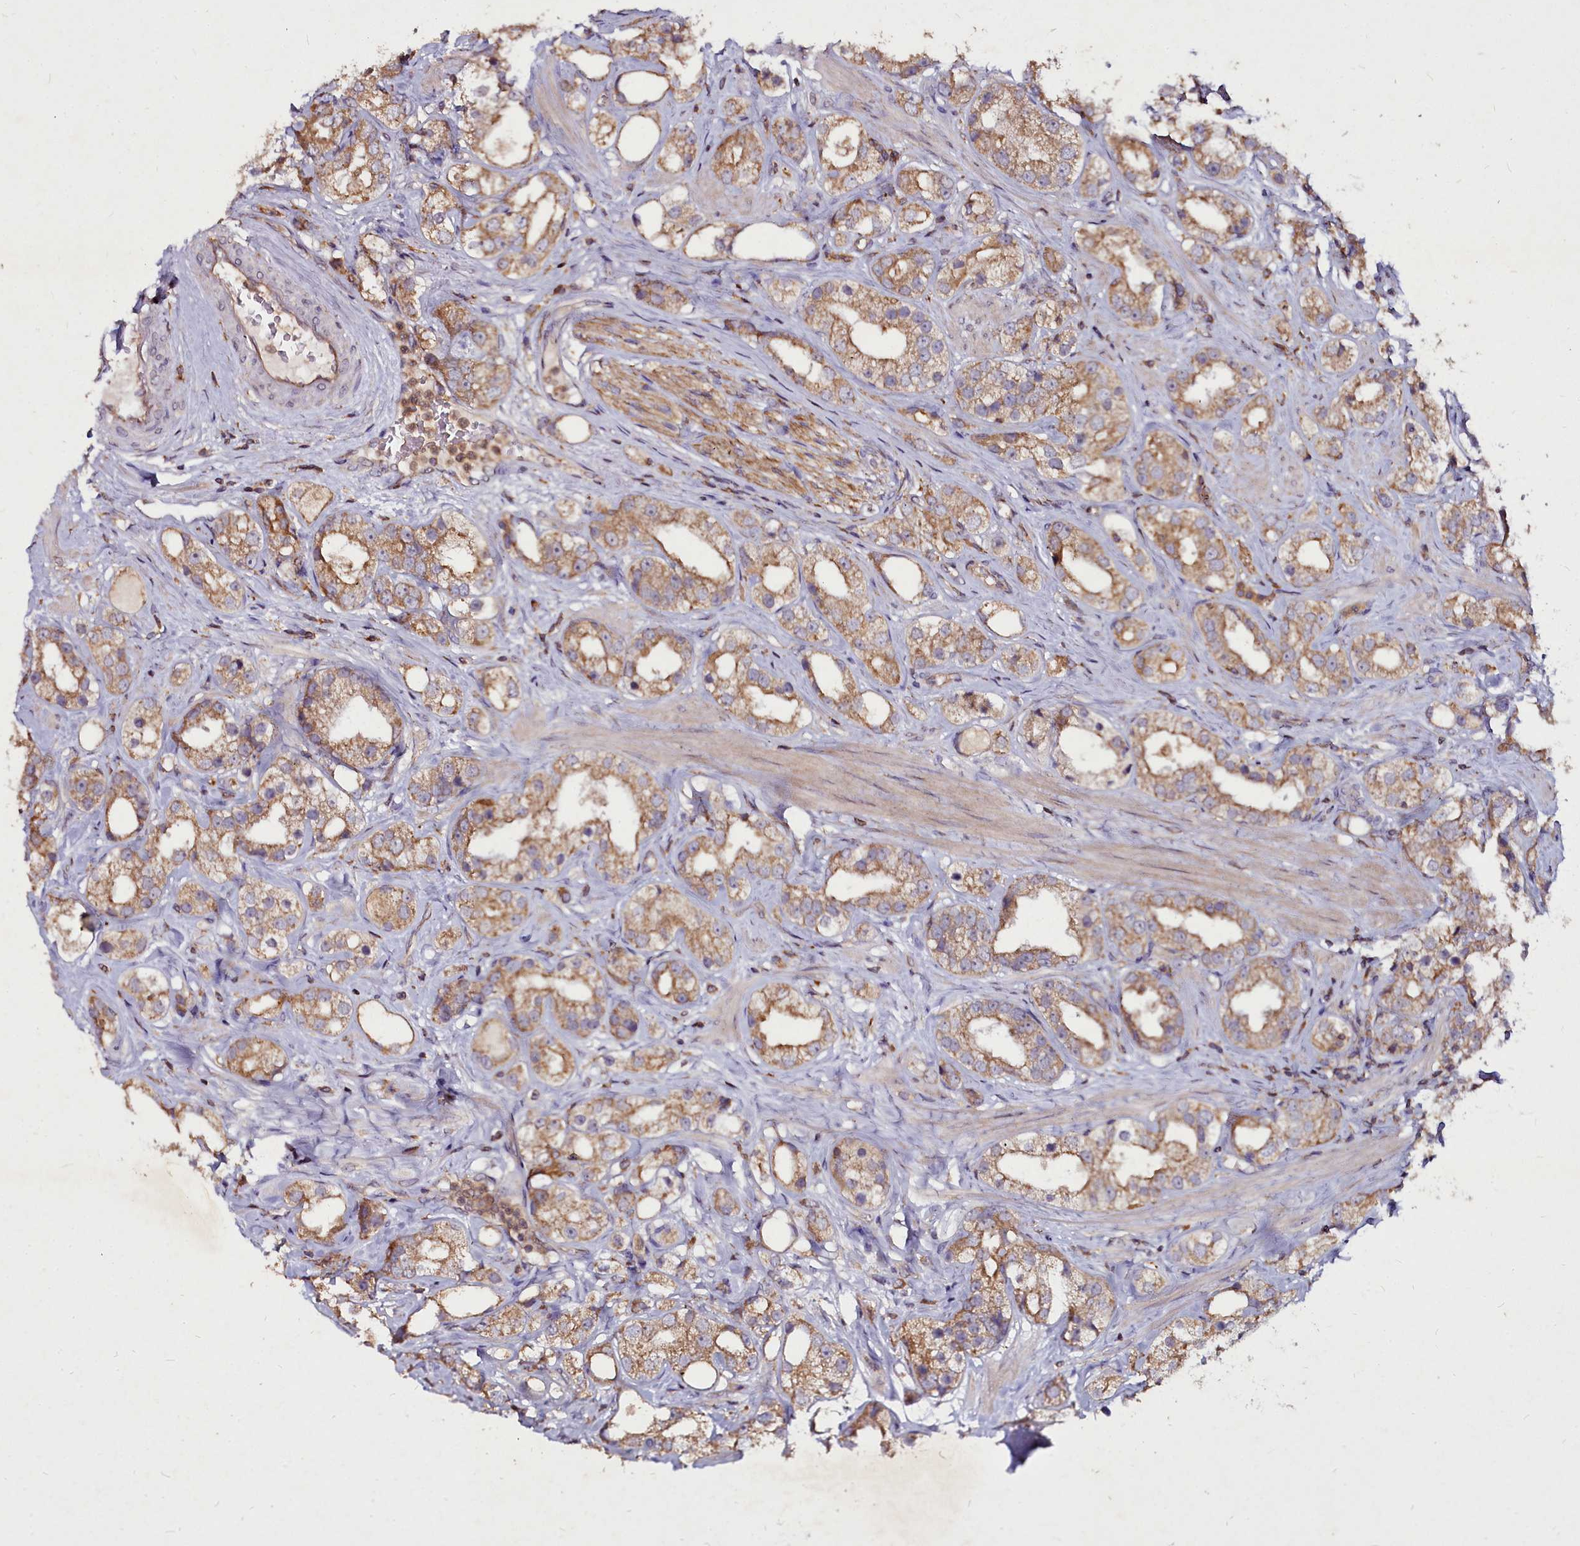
{"staining": {"intensity": "moderate", "quantity": ">75%", "location": "cytoplasmic/membranous"}, "tissue": "prostate cancer", "cell_type": "Tumor cells", "image_type": "cancer", "snomed": [{"axis": "morphology", "description": "Adenocarcinoma, NOS"}, {"axis": "topography", "description": "Prostate"}], "caption": "Protein positivity by IHC exhibits moderate cytoplasmic/membranous staining in about >75% of tumor cells in adenocarcinoma (prostate). (brown staining indicates protein expression, while blue staining denotes nuclei).", "gene": "NCKAP1L", "patient": {"sex": "male", "age": 79}}